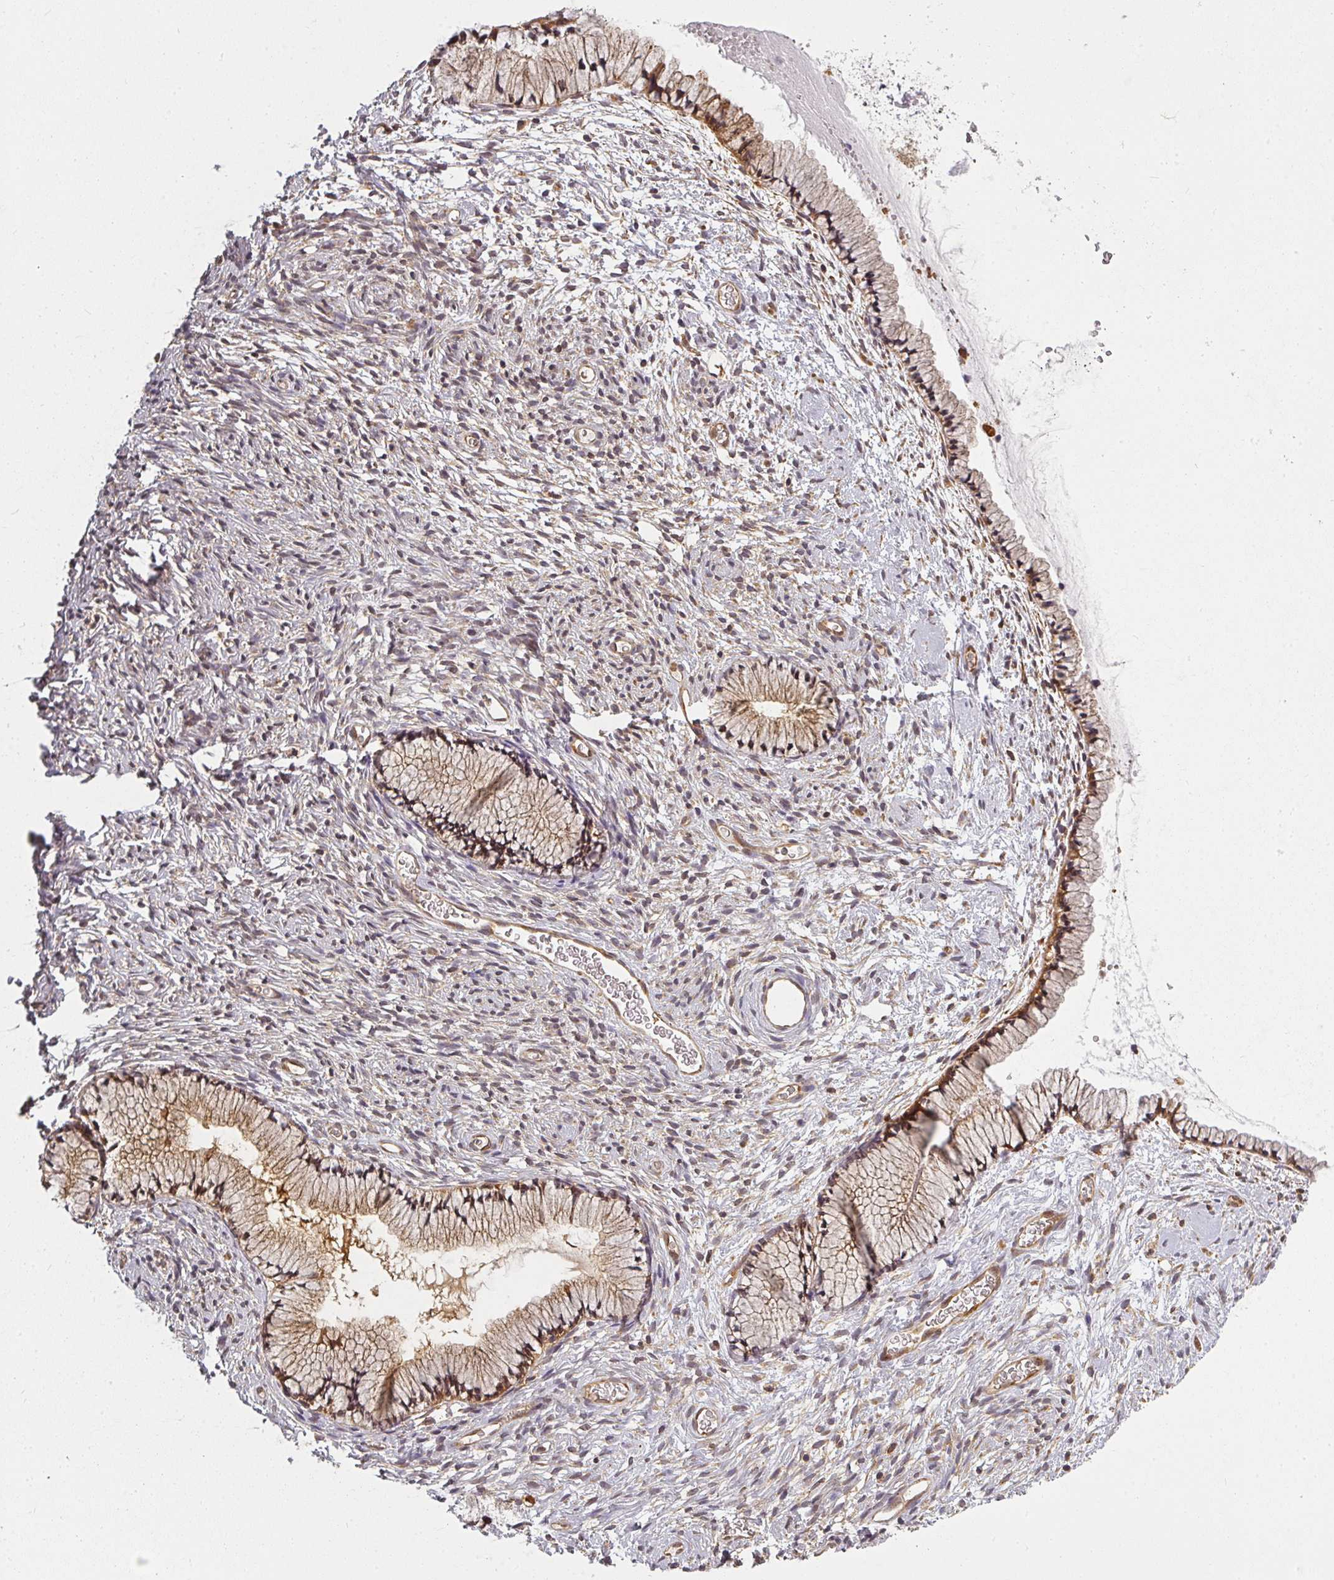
{"staining": {"intensity": "moderate", "quantity": ">75%", "location": "cytoplasmic/membranous"}, "tissue": "cervix", "cell_type": "Glandular cells", "image_type": "normal", "snomed": [{"axis": "morphology", "description": "Normal tissue, NOS"}, {"axis": "topography", "description": "Cervix"}], "caption": "Immunohistochemical staining of benign cervix exhibits >75% levels of moderate cytoplasmic/membranous protein positivity in approximately >75% of glandular cells.", "gene": "PPP6R3", "patient": {"sex": "female", "age": 76}}